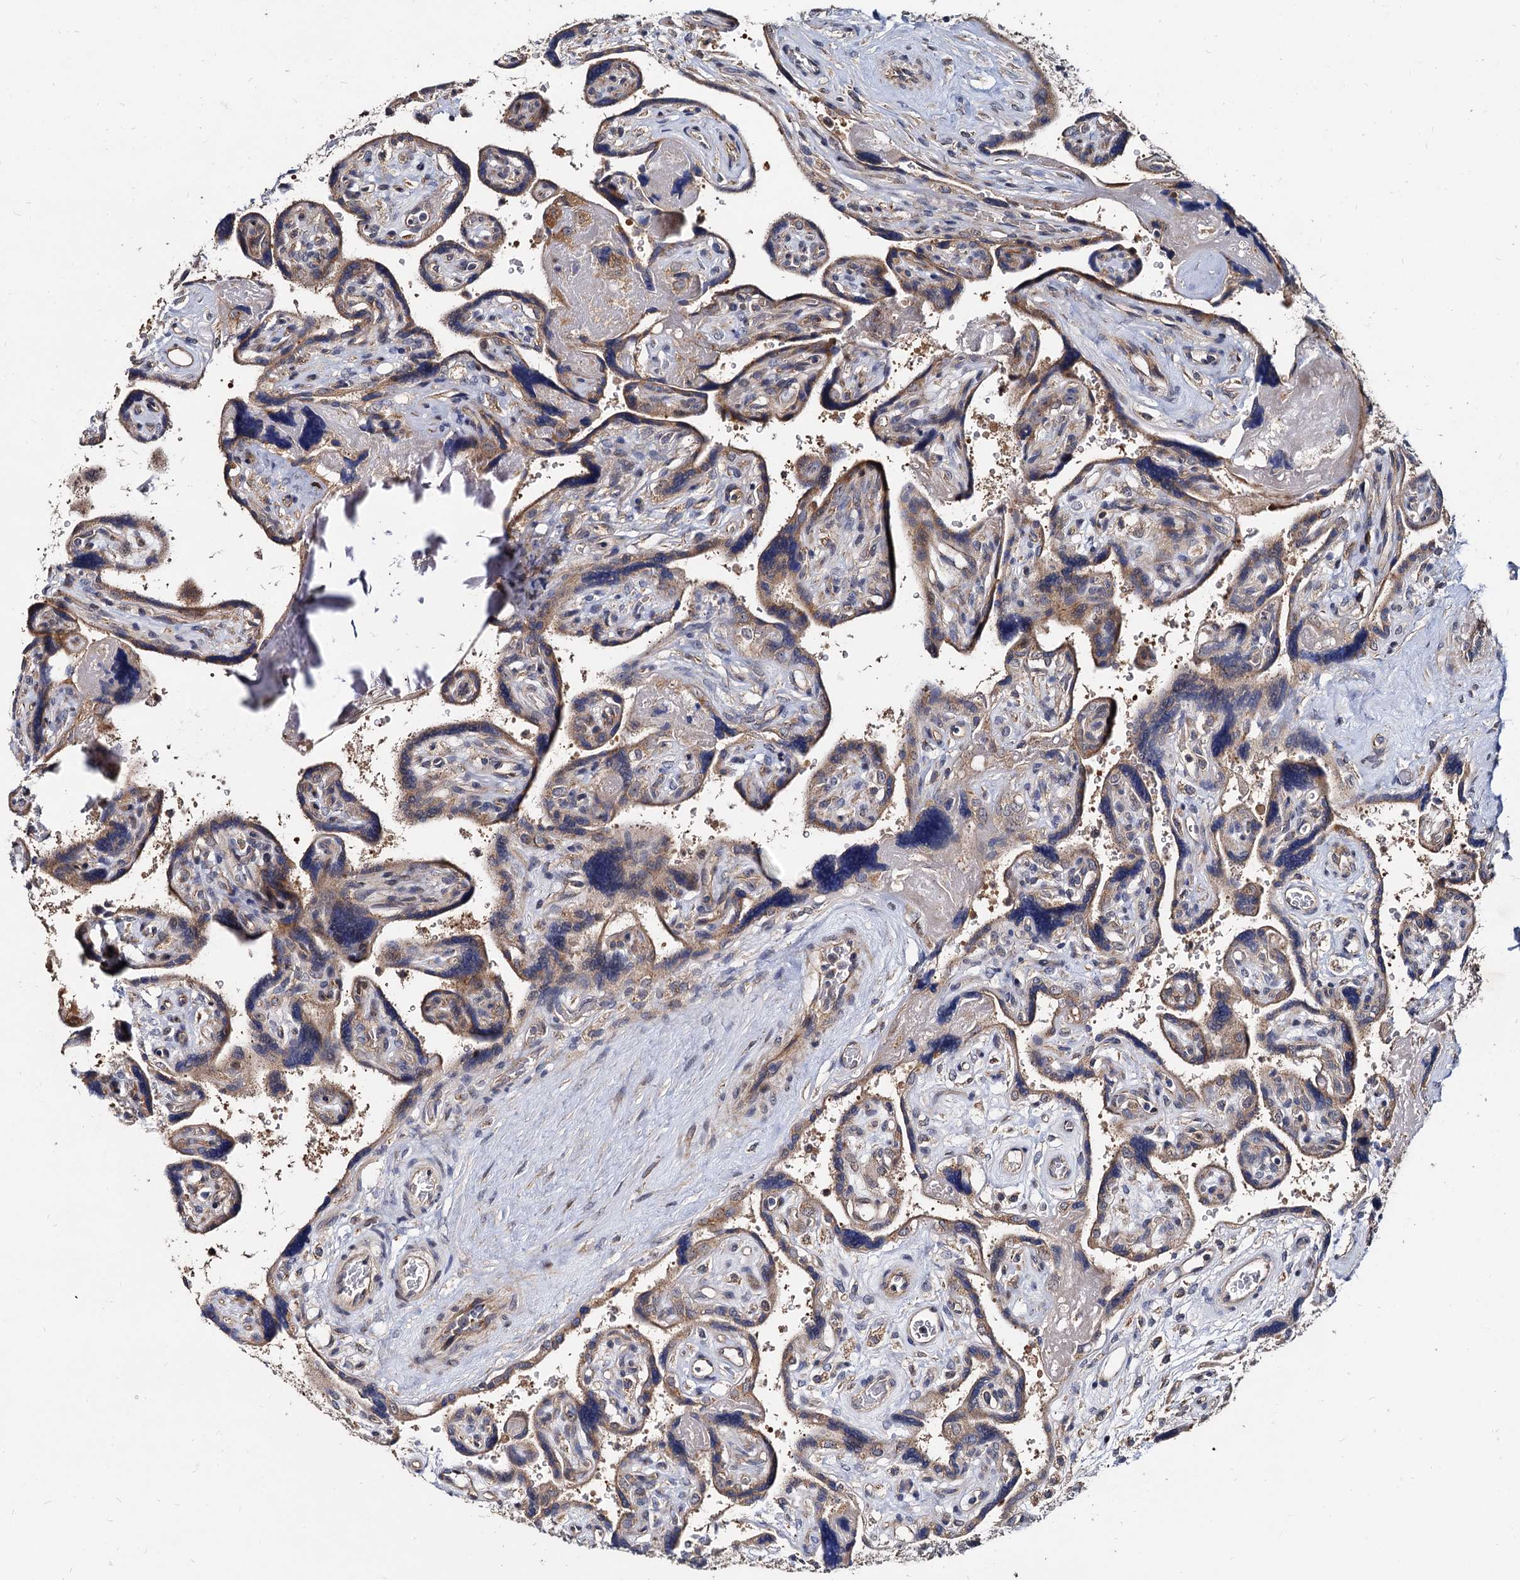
{"staining": {"intensity": "moderate", "quantity": "25%-75%", "location": "cytoplasmic/membranous"}, "tissue": "placenta", "cell_type": "Trophoblastic cells", "image_type": "normal", "snomed": [{"axis": "morphology", "description": "Normal tissue, NOS"}, {"axis": "topography", "description": "Placenta"}], "caption": "Placenta stained with a brown dye shows moderate cytoplasmic/membranous positive staining in approximately 25%-75% of trophoblastic cells.", "gene": "WWC3", "patient": {"sex": "female", "age": 39}}